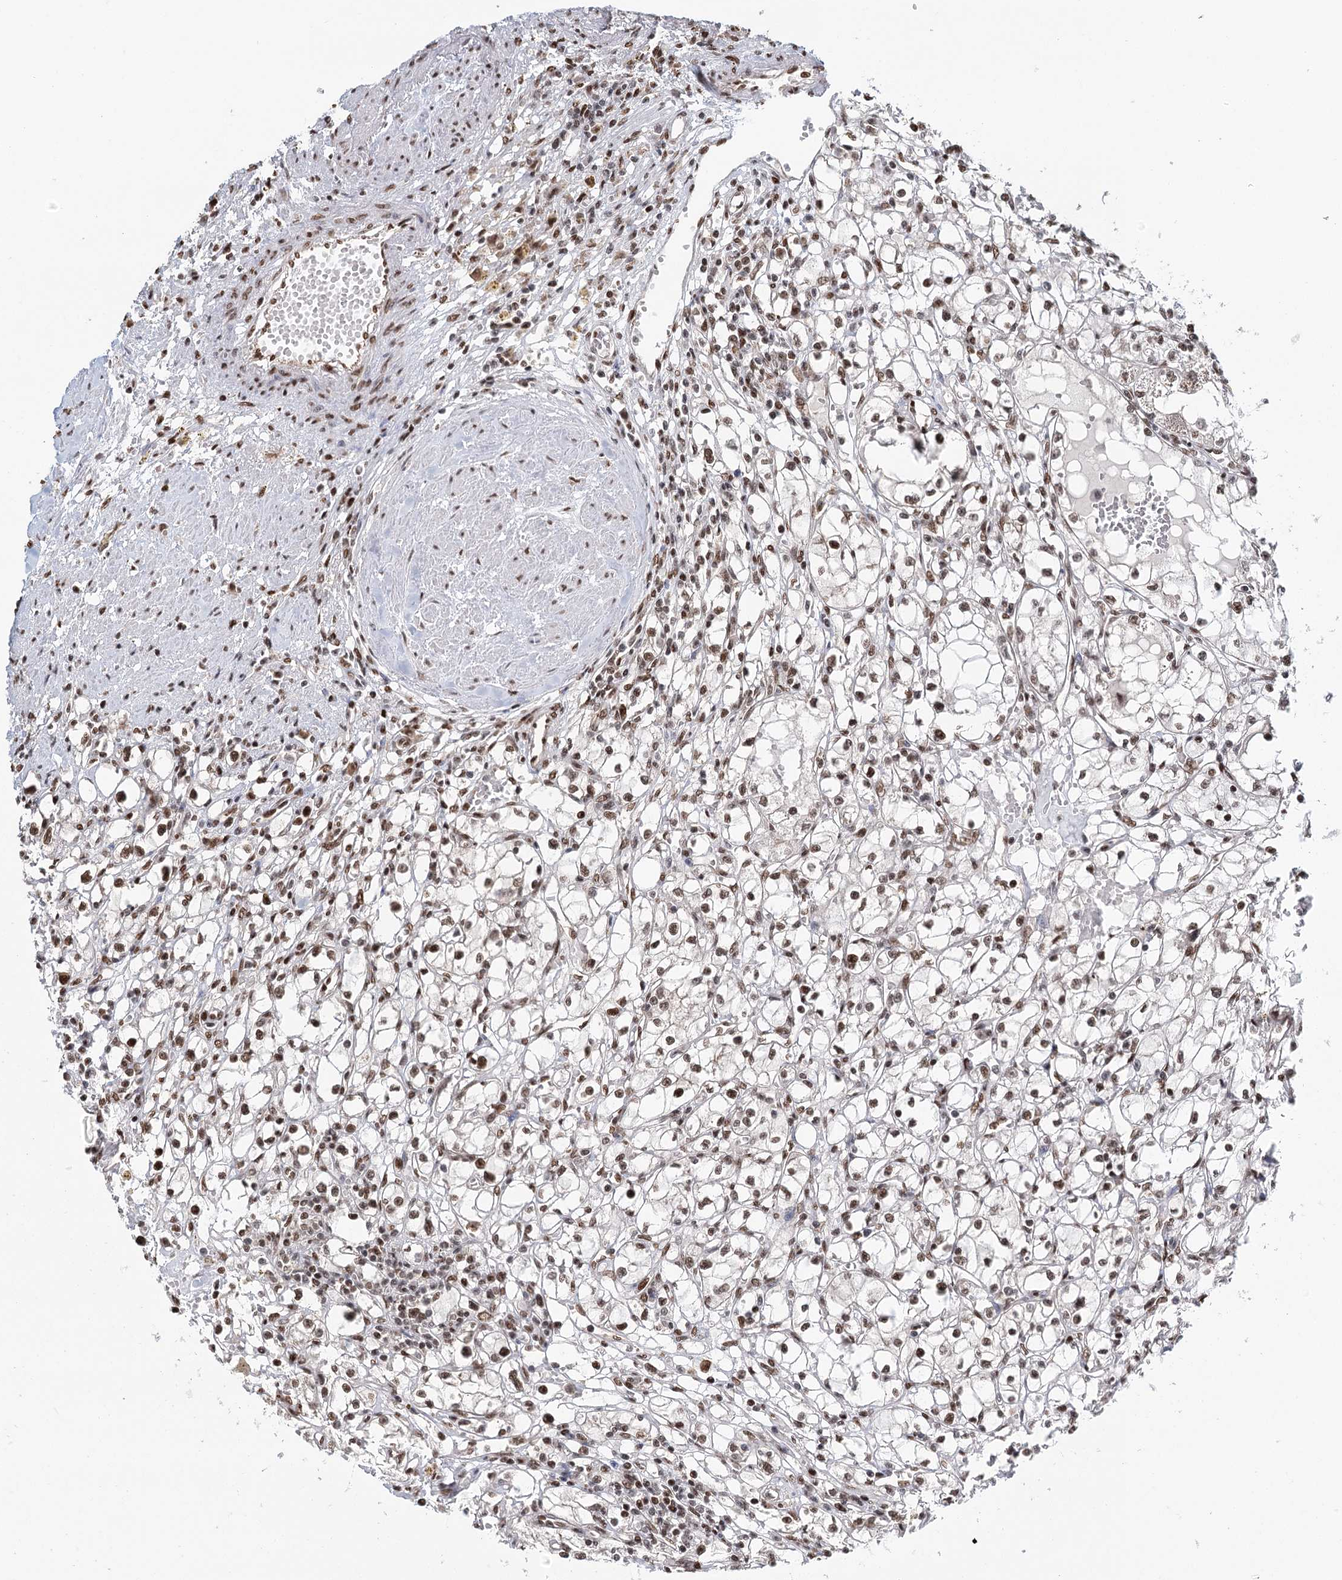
{"staining": {"intensity": "moderate", "quantity": ">75%", "location": "nuclear"}, "tissue": "renal cancer", "cell_type": "Tumor cells", "image_type": "cancer", "snomed": [{"axis": "morphology", "description": "Adenocarcinoma, NOS"}, {"axis": "topography", "description": "Kidney"}], "caption": "Immunohistochemistry (IHC) histopathology image of neoplastic tissue: renal adenocarcinoma stained using immunohistochemistry exhibits medium levels of moderate protein expression localized specifically in the nuclear of tumor cells, appearing as a nuclear brown color.", "gene": "RPS27A", "patient": {"sex": "male", "age": 56}}